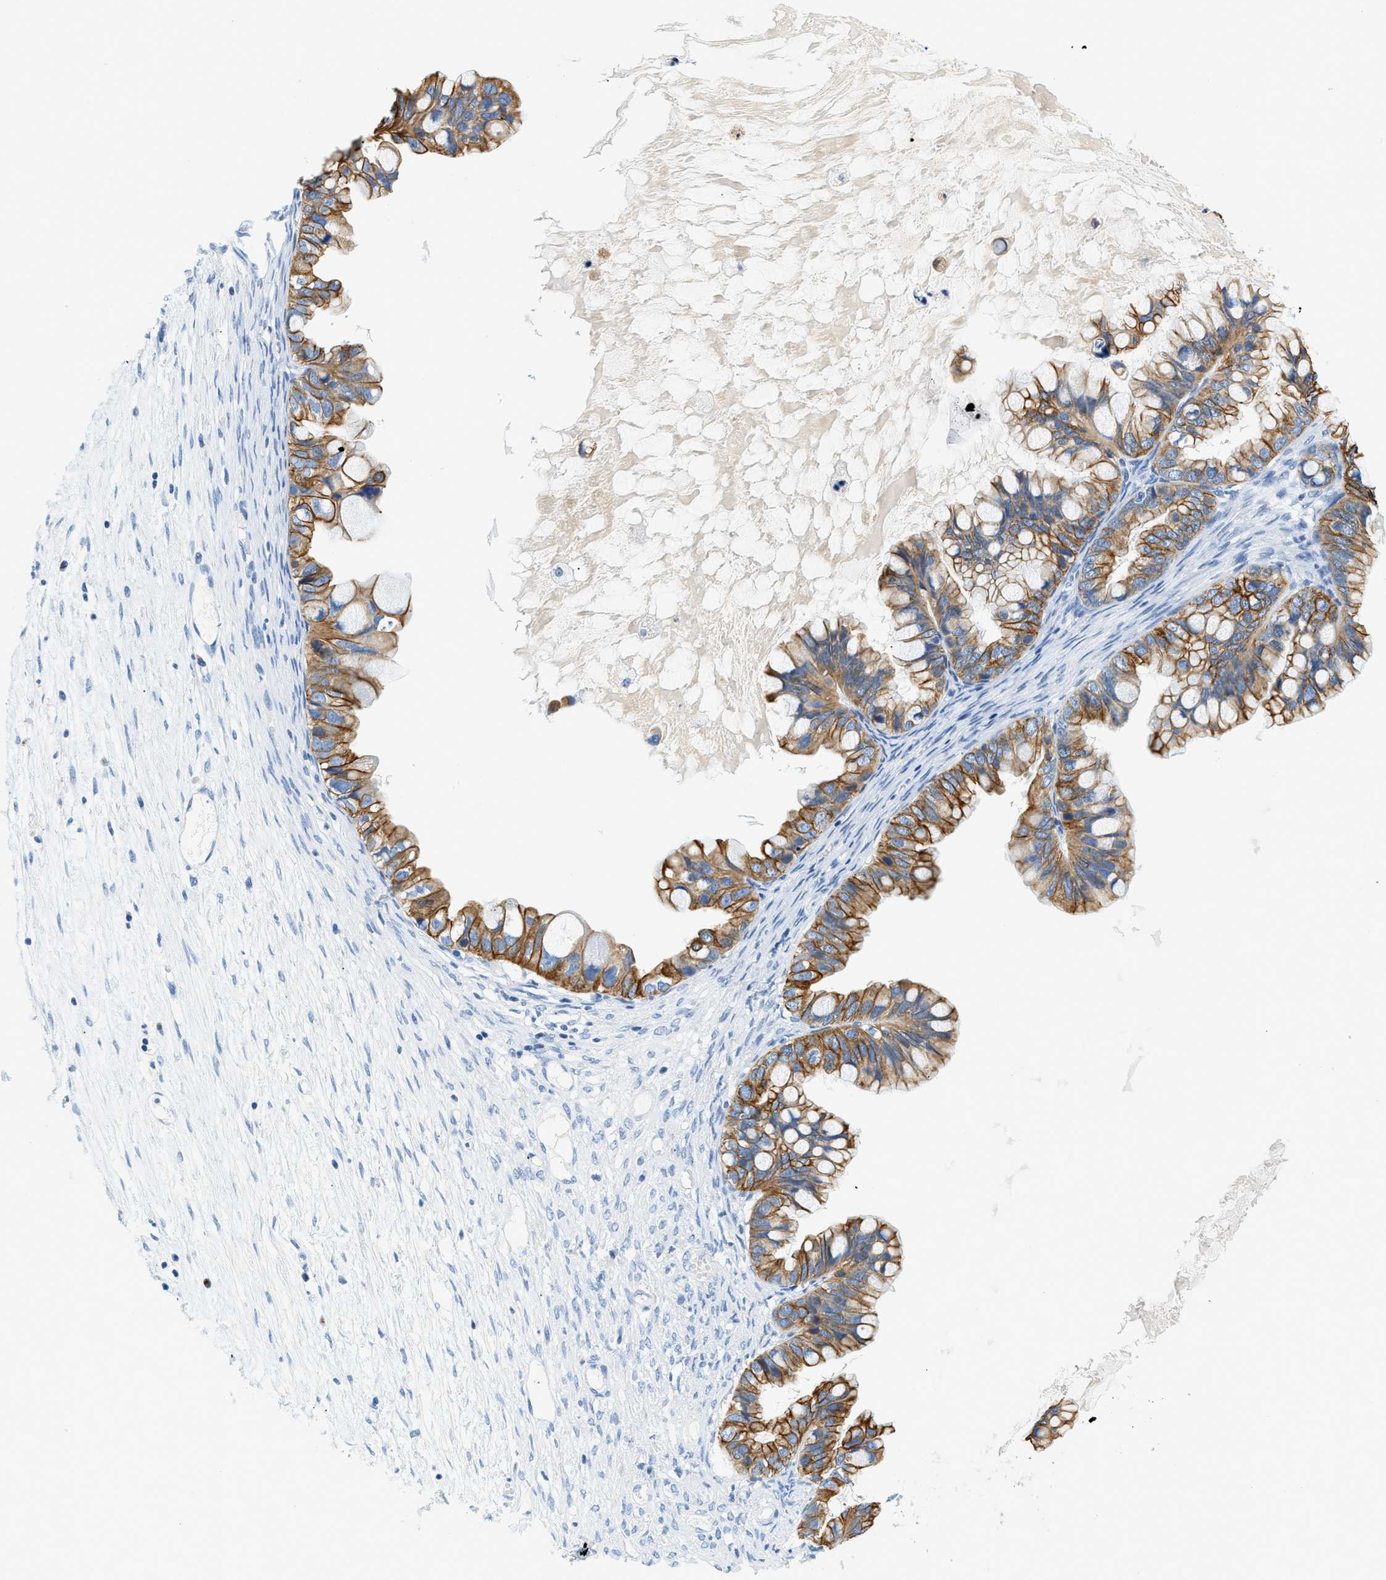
{"staining": {"intensity": "moderate", "quantity": ">75%", "location": "cytoplasmic/membranous"}, "tissue": "ovarian cancer", "cell_type": "Tumor cells", "image_type": "cancer", "snomed": [{"axis": "morphology", "description": "Cystadenocarcinoma, mucinous, NOS"}, {"axis": "topography", "description": "Ovary"}], "caption": "Brown immunohistochemical staining in ovarian mucinous cystadenocarcinoma reveals moderate cytoplasmic/membranous positivity in approximately >75% of tumor cells. (DAB (3,3'-diaminobenzidine) IHC with brightfield microscopy, high magnification).", "gene": "STXBP2", "patient": {"sex": "female", "age": 80}}